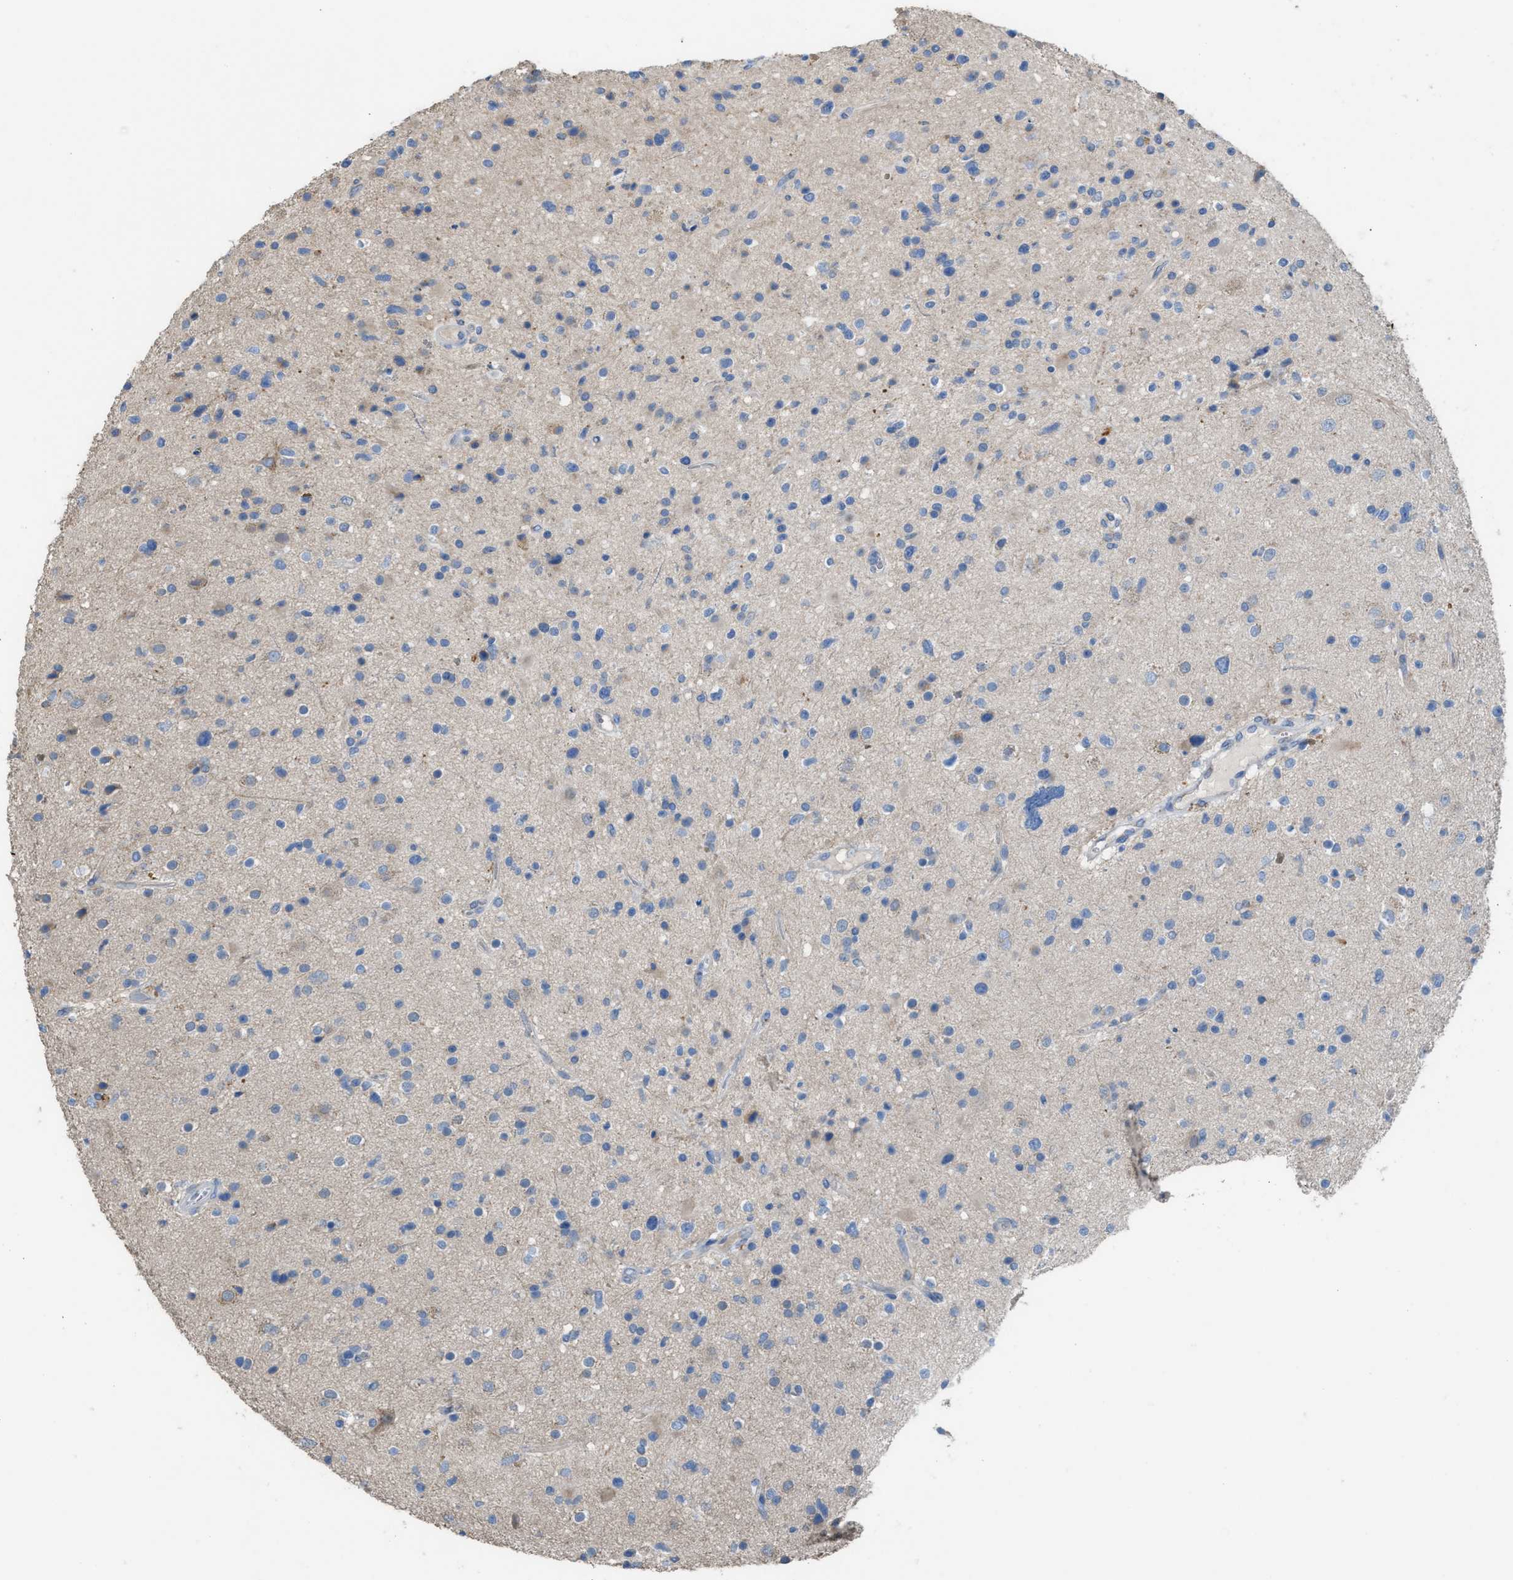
{"staining": {"intensity": "weak", "quantity": "<25%", "location": "cytoplasmic/membranous"}, "tissue": "glioma", "cell_type": "Tumor cells", "image_type": "cancer", "snomed": [{"axis": "morphology", "description": "Glioma, malignant, High grade"}, {"axis": "topography", "description": "Brain"}], "caption": "DAB immunohistochemical staining of high-grade glioma (malignant) exhibits no significant staining in tumor cells.", "gene": "NQO2", "patient": {"sex": "male", "age": 33}}